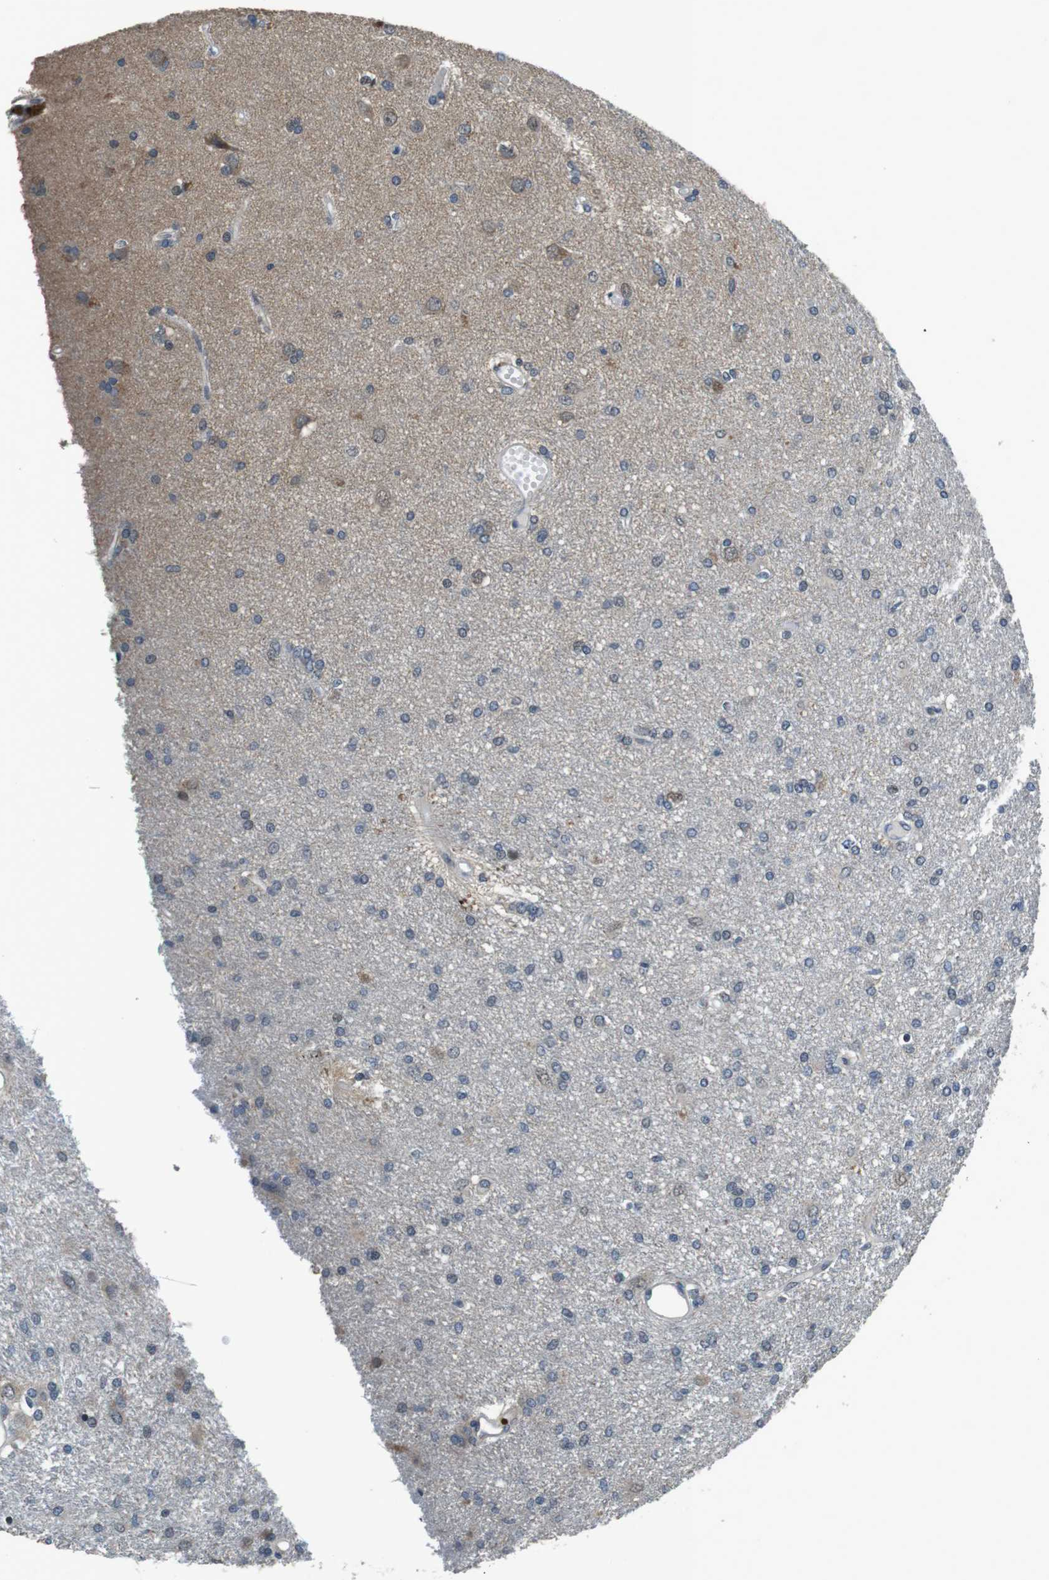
{"staining": {"intensity": "weak", "quantity": "<25%", "location": "cytoplasmic/membranous"}, "tissue": "glioma", "cell_type": "Tumor cells", "image_type": "cancer", "snomed": [{"axis": "morphology", "description": "Glioma, malignant, High grade"}, {"axis": "topography", "description": "Brain"}], "caption": "Tumor cells are negative for brown protein staining in malignant glioma (high-grade).", "gene": "CLDN7", "patient": {"sex": "female", "age": 59}}